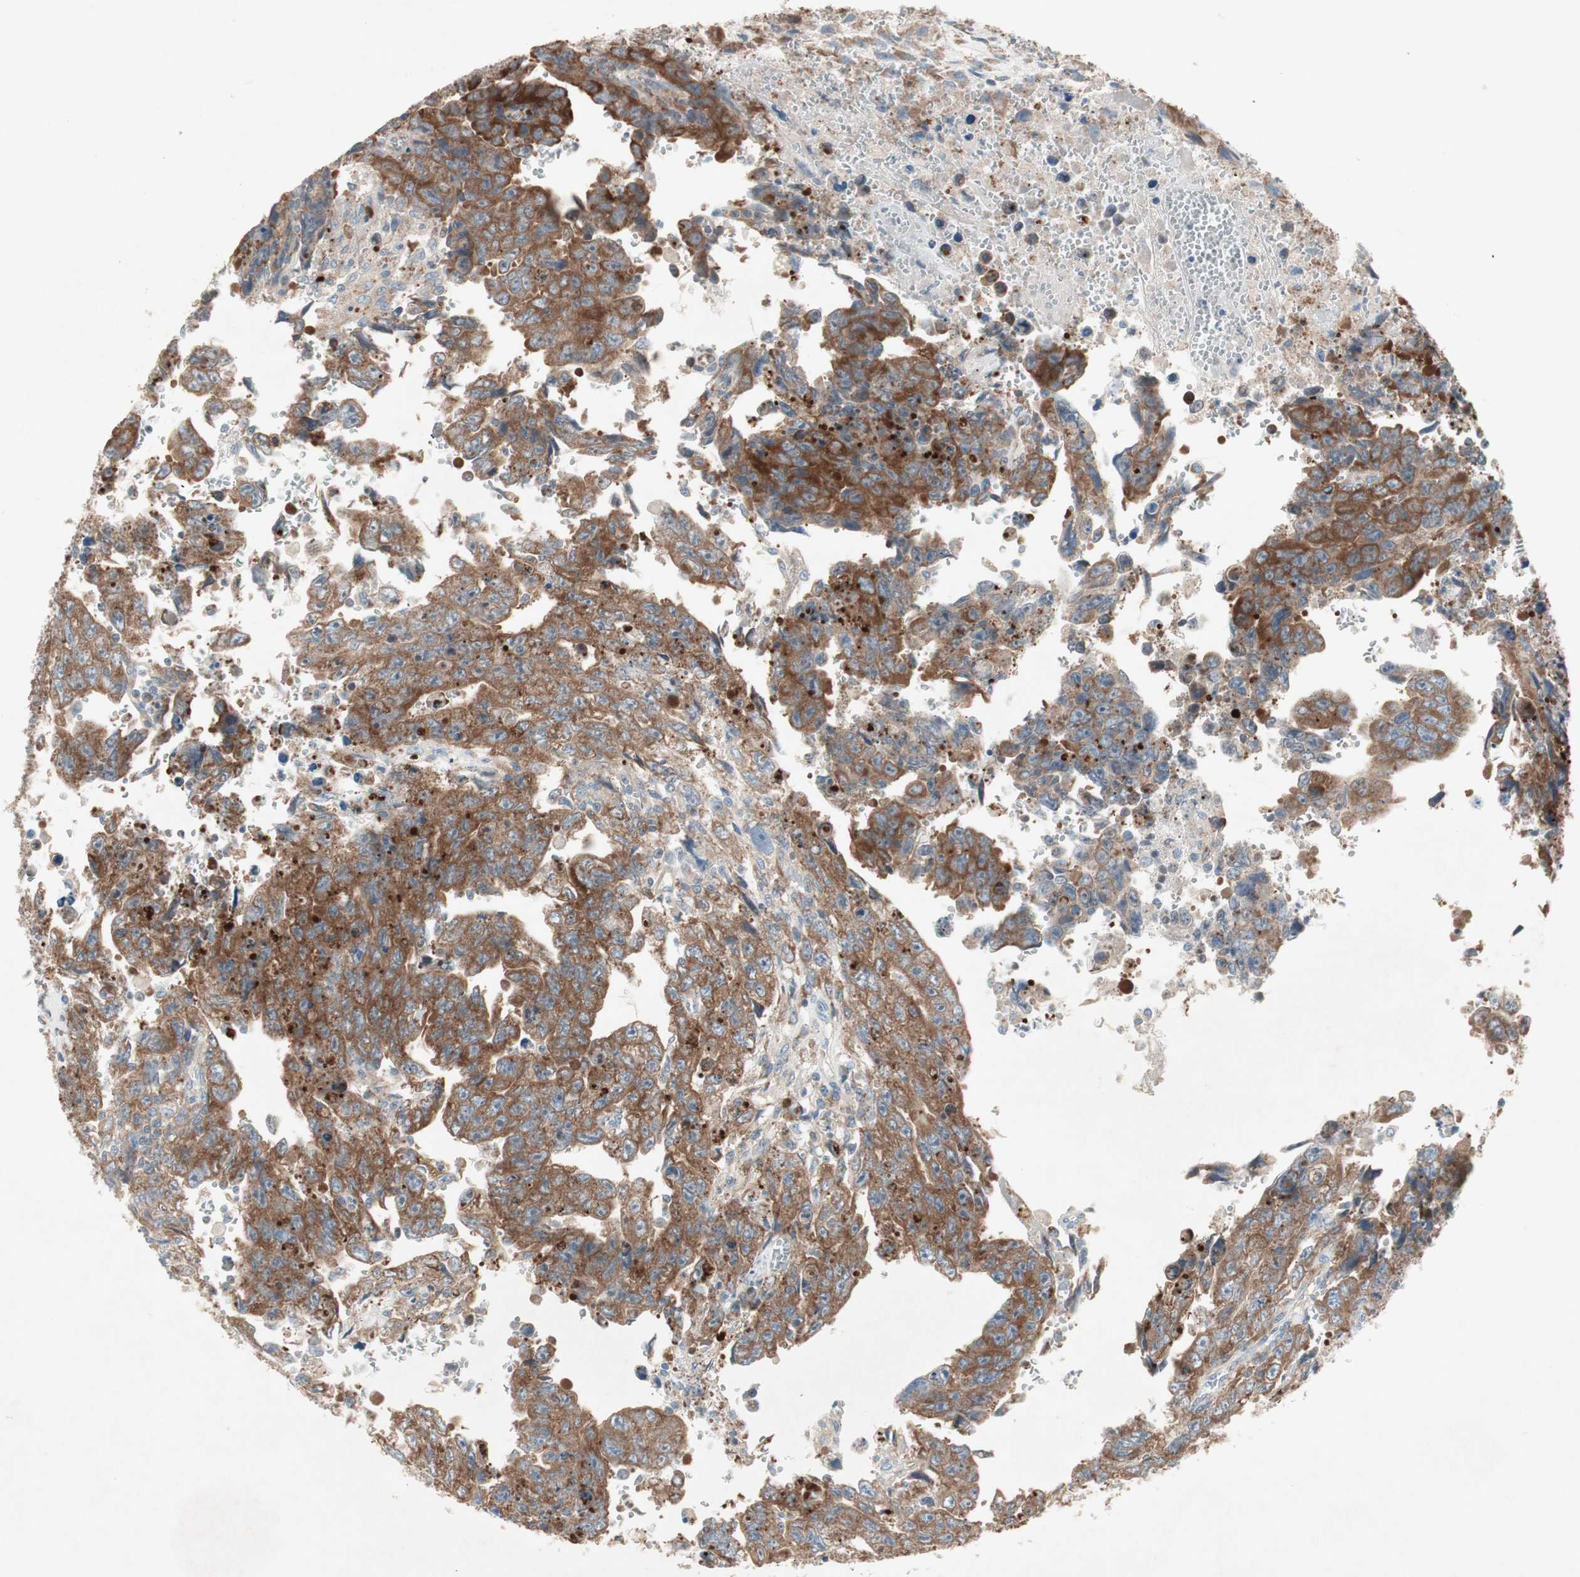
{"staining": {"intensity": "strong", "quantity": ">75%", "location": "cytoplasmic/membranous"}, "tissue": "testis cancer", "cell_type": "Tumor cells", "image_type": "cancer", "snomed": [{"axis": "morphology", "description": "Carcinoma, Embryonal, NOS"}, {"axis": "topography", "description": "Testis"}], "caption": "Brown immunohistochemical staining in human embryonal carcinoma (testis) reveals strong cytoplasmic/membranous positivity in approximately >75% of tumor cells.", "gene": "RPL23", "patient": {"sex": "male", "age": 28}}